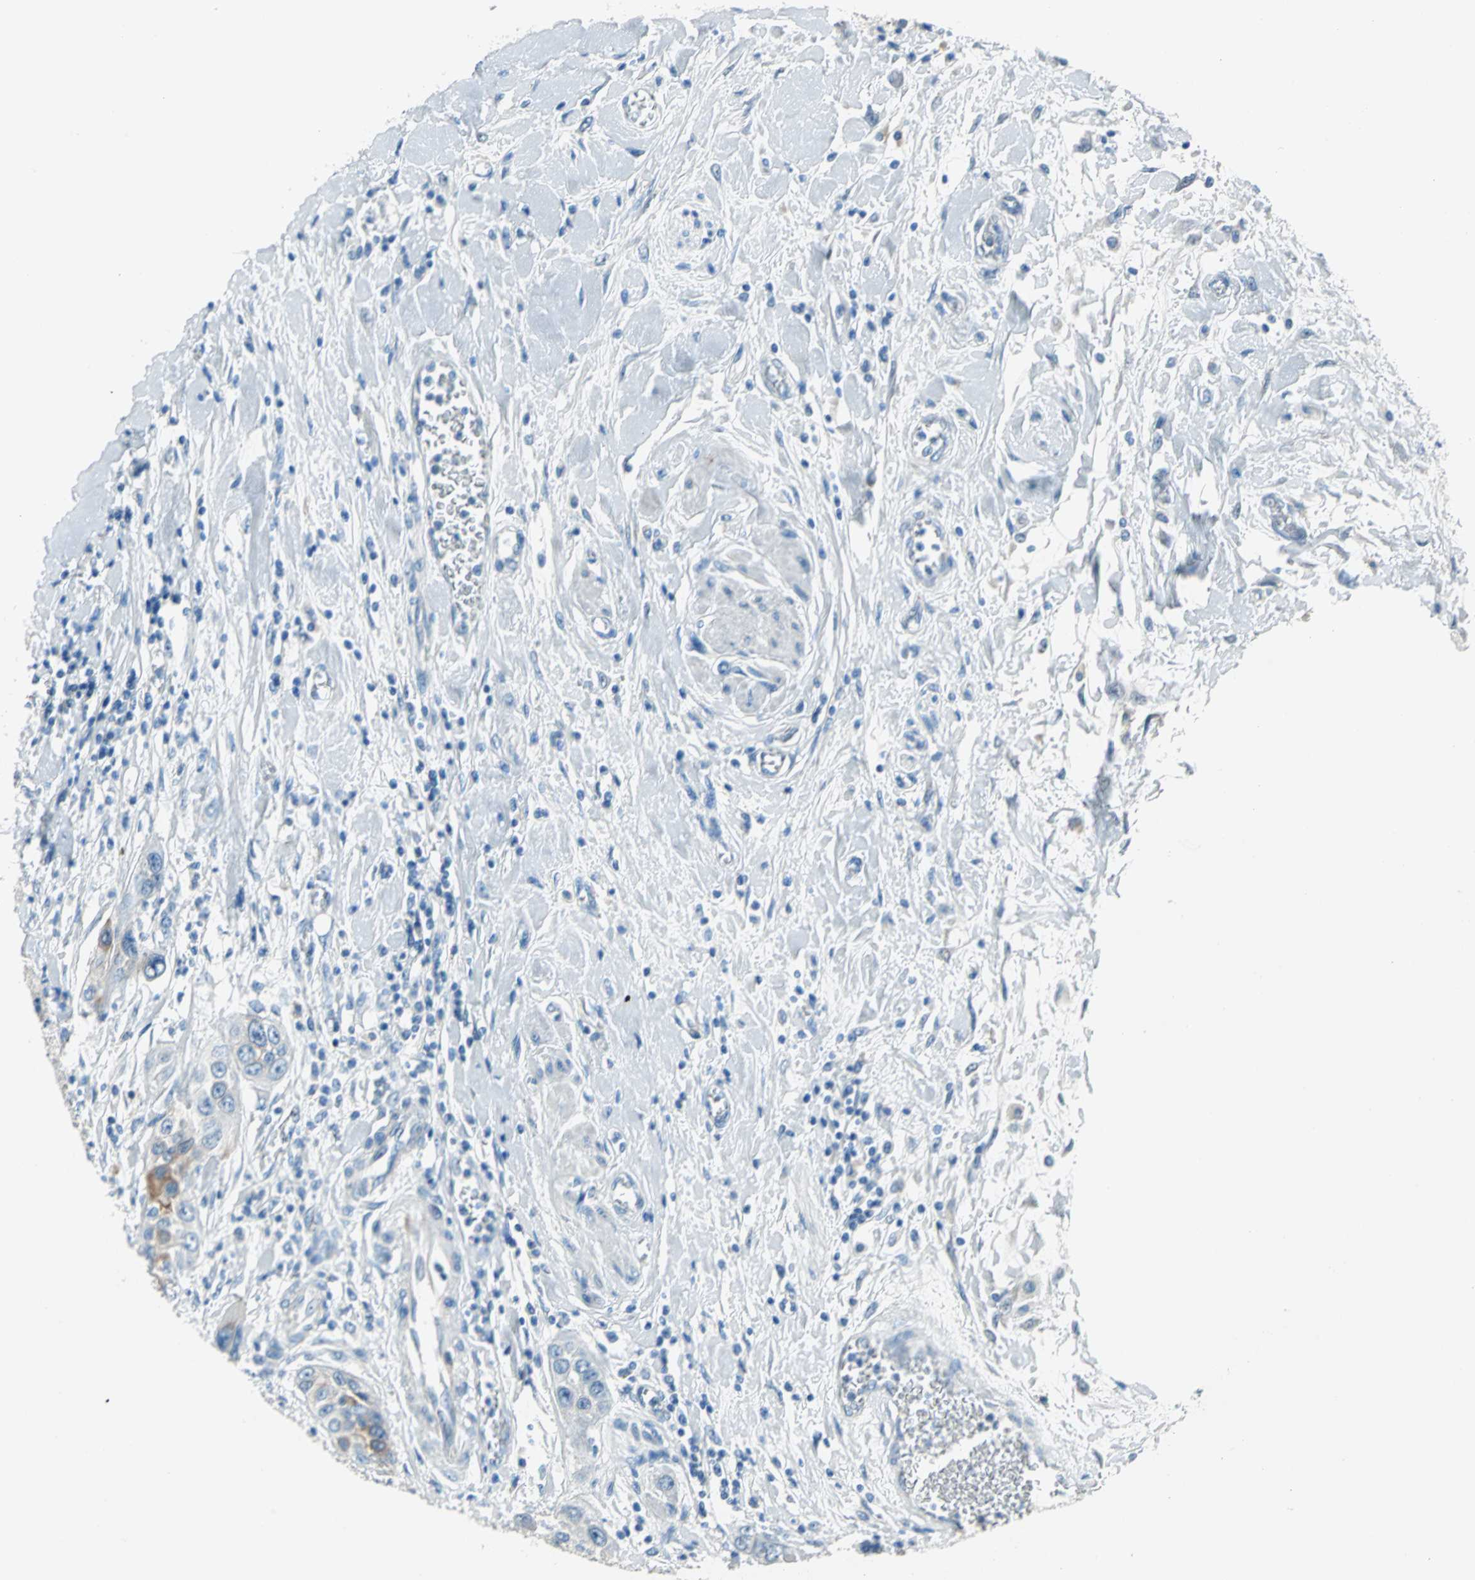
{"staining": {"intensity": "strong", "quantity": "25%-75%", "location": "cytoplasmic/membranous"}, "tissue": "pancreatic cancer", "cell_type": "Tumor cells", "image_type": "cancer", "snomed": [{"axis": "morphology", "description": "Adenocarcinoma, NOS"}, {"axis": "topography", "description": "Pancreas"}], "caption": "Adenocarcinoma (pancreatic) stained with a protein marker exhibits strong staining in tumor cells.", "gene": "MUC4", "patient": {"sex": "female", "age": 70}}